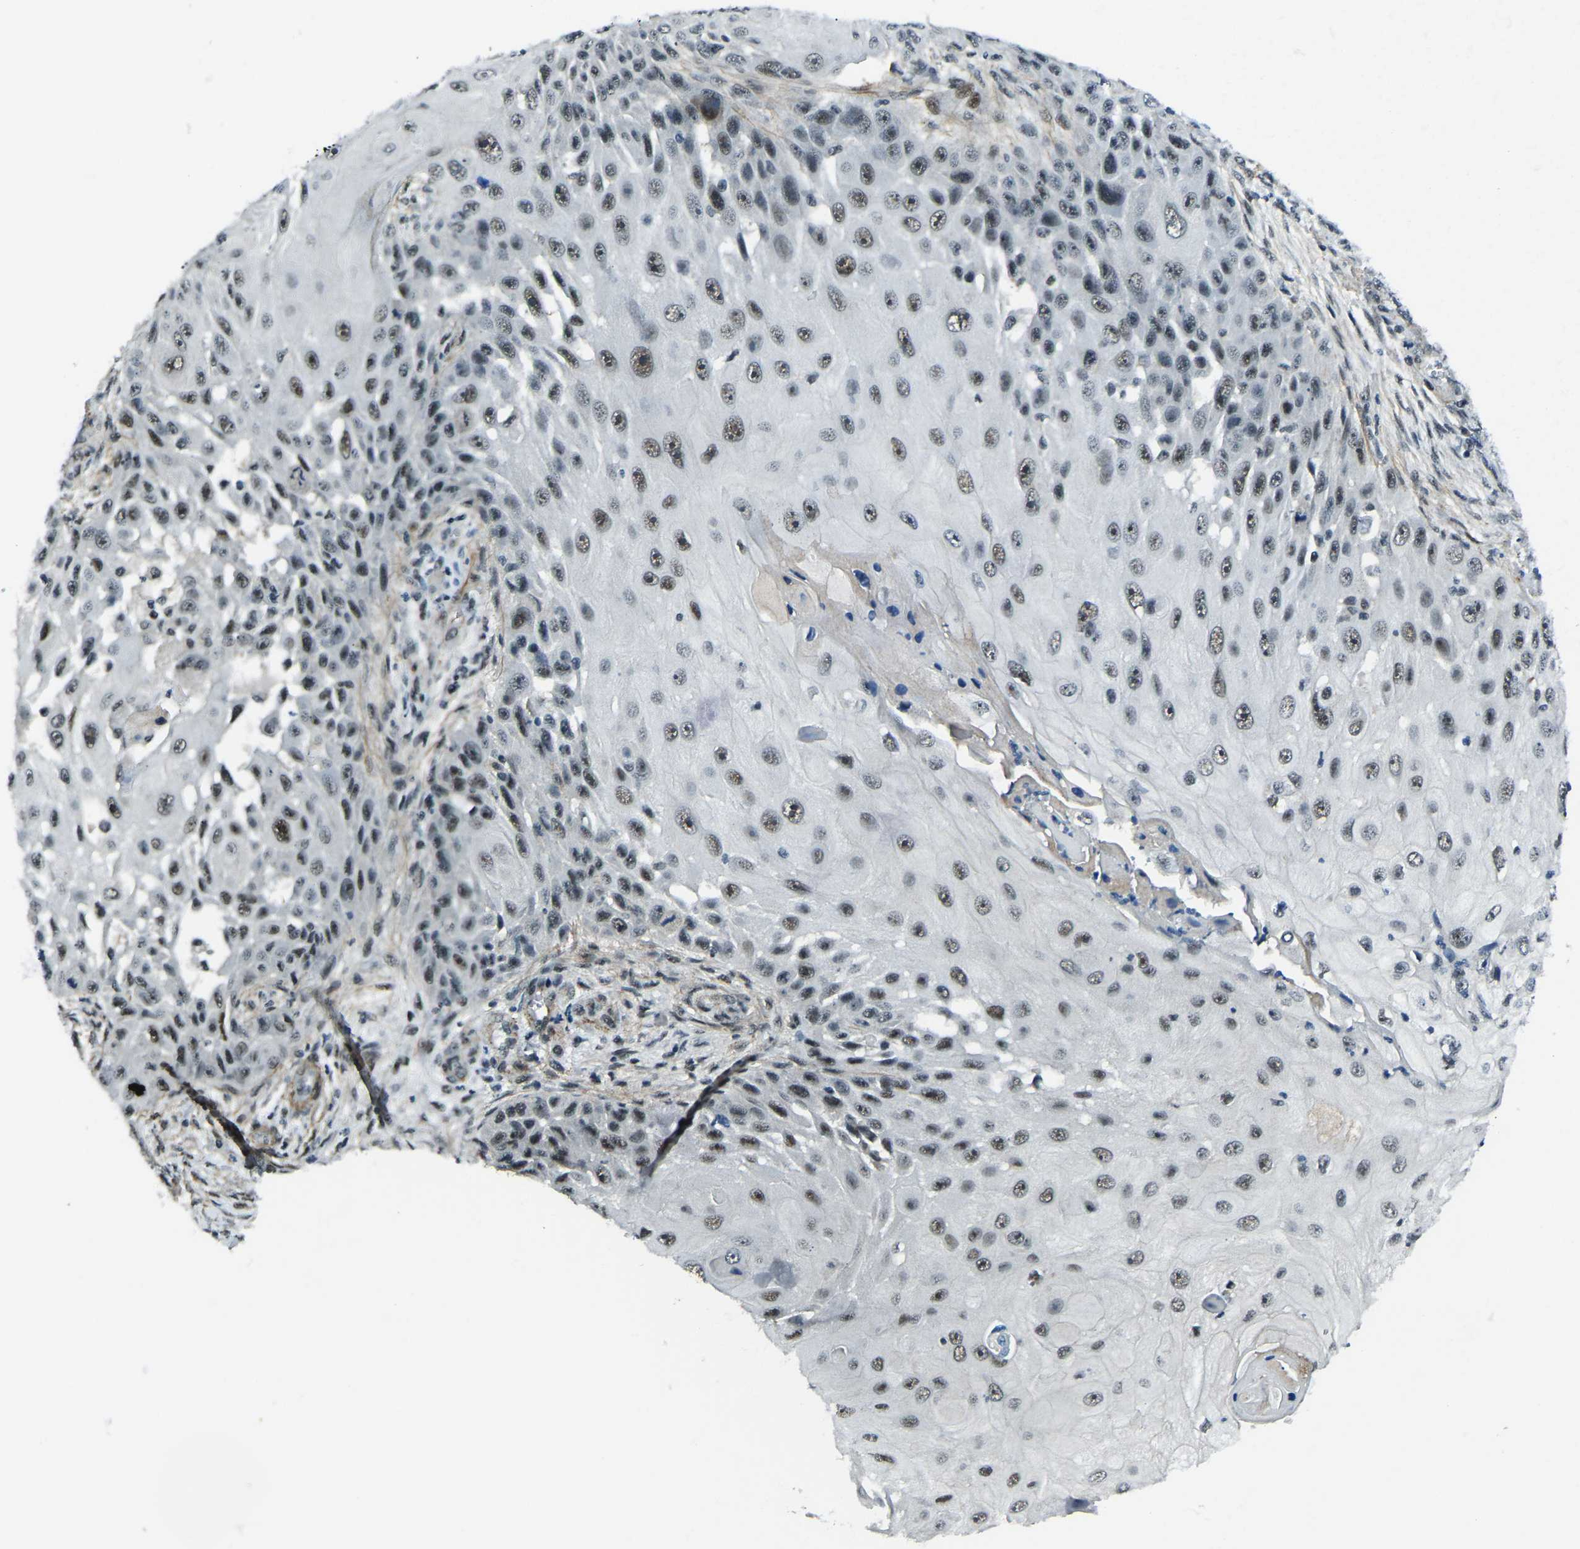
{"staining": {"intensity": "moderate", "quantity": ">75%", "location": "nuclear"}, "tissue": "skin cancer", "cell_type": "Tumor cells", "image_type": "cancer", "snomed": [{"axis": "morphology", "description": "Squamous cell carcinoma, NOS"}, {"axis": "topography", "description": "Skin"}], "caption": "DAB immunohistochemical staining of squamous cell carcinoma (skin) exhibits moderate nuclear protein staining in about >75% of tumor cells.", "gene": "PRCC", "patient": {"sex": "female", "age": 44}}